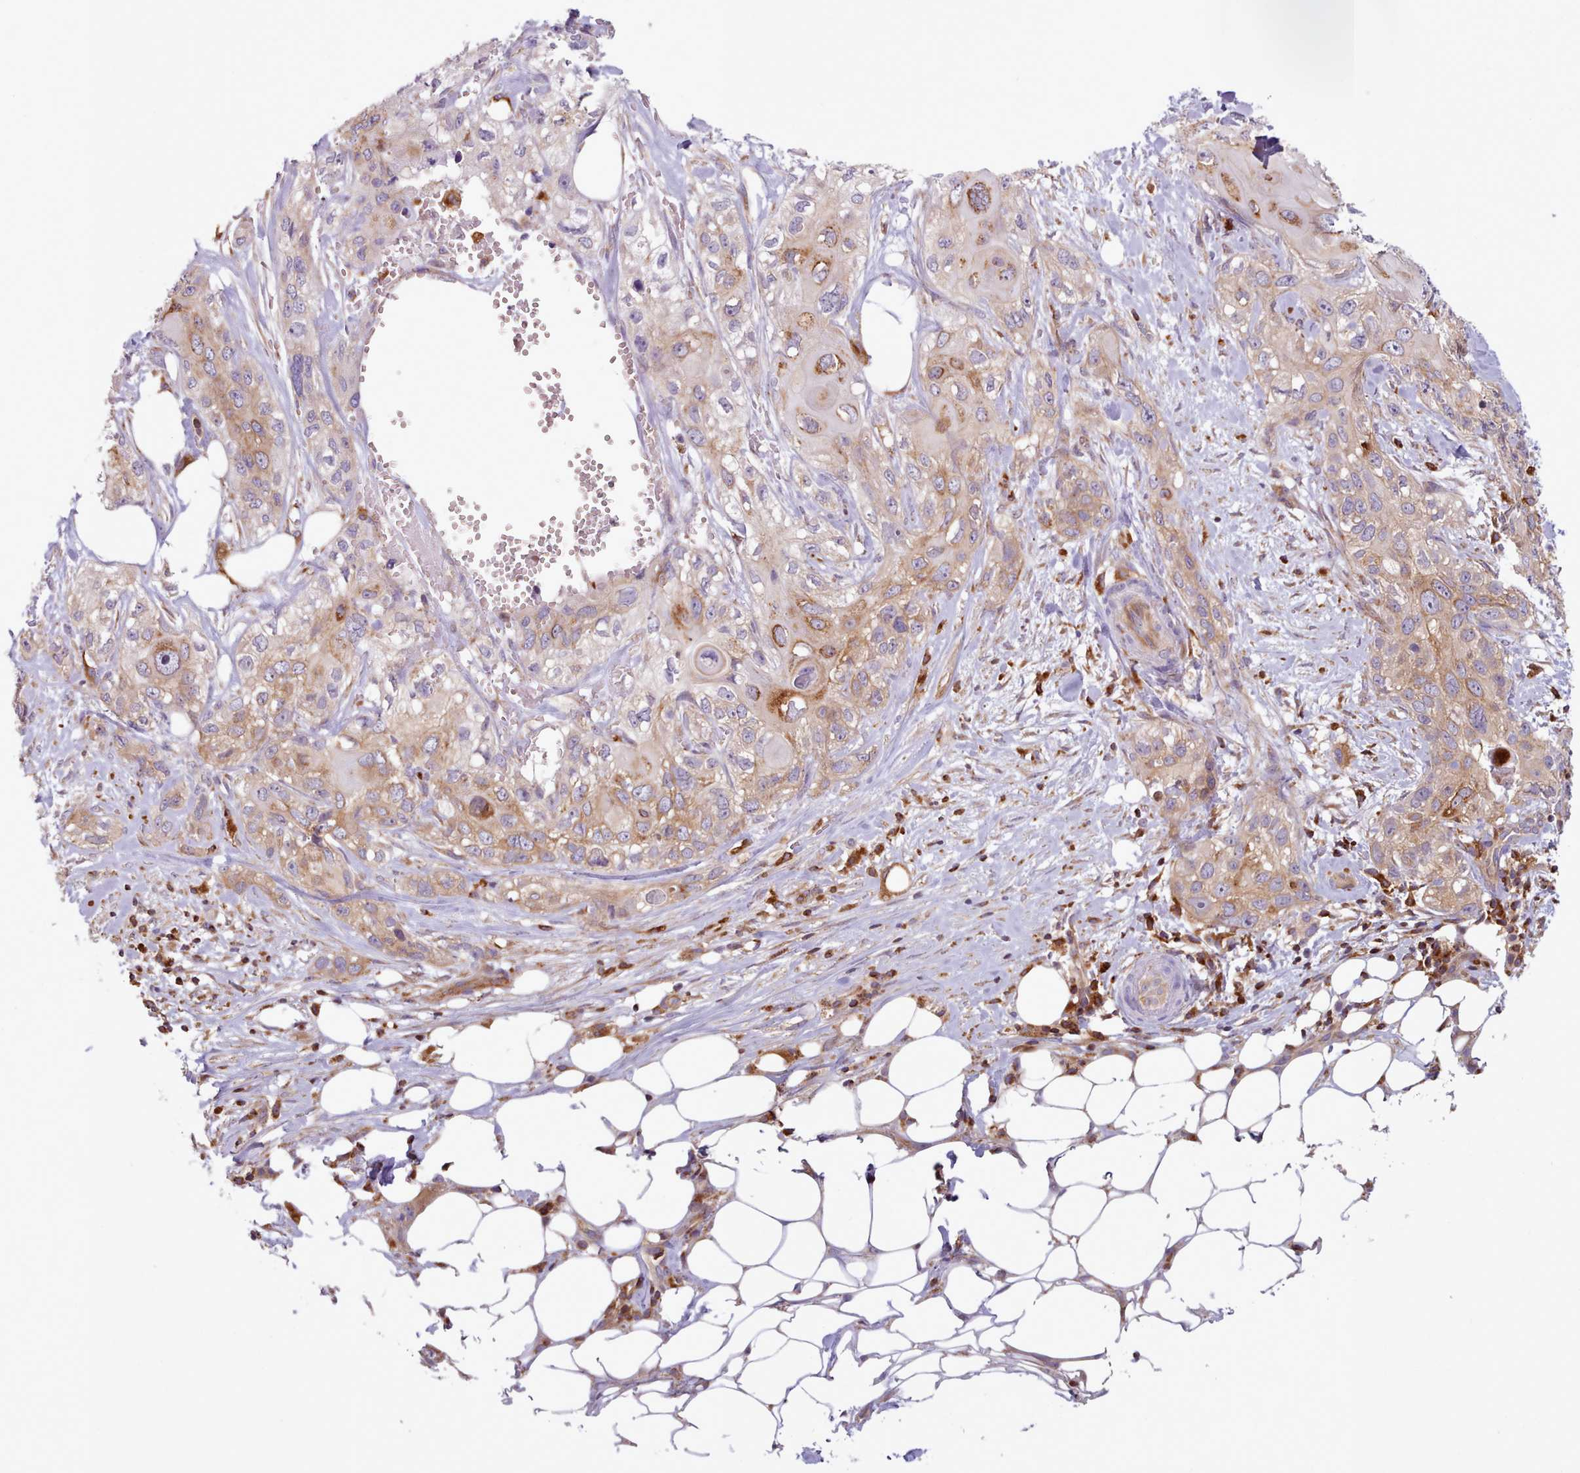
{"staining": {"intensity": "moderate", "quantity": "25%-75%", "location": "cytoplasmic/membranous"}, "tissue": "skin cancer", "cell_type": "Tumor cells", "image_type": "cancer", "snomed": [{"axis": "morphology", "description": "Normal tissue, NOS"}, {"axis": "morphology", "description": "Squamous cell carcinoma, NOS"}, {"axis": "topography", "description": "Skin"}], "caption": "High-magnification brightfield microscopy of skin cancer stained with DAB (brown) and counterstained with hematoxylin (blue). tumor cells exhibit moderate cytoplasmic/membranous positivity is appreciated in approximately25%-75% of cells.", "gene": "CRYBG1", "patient": {"sex": "male", "age": 72}}